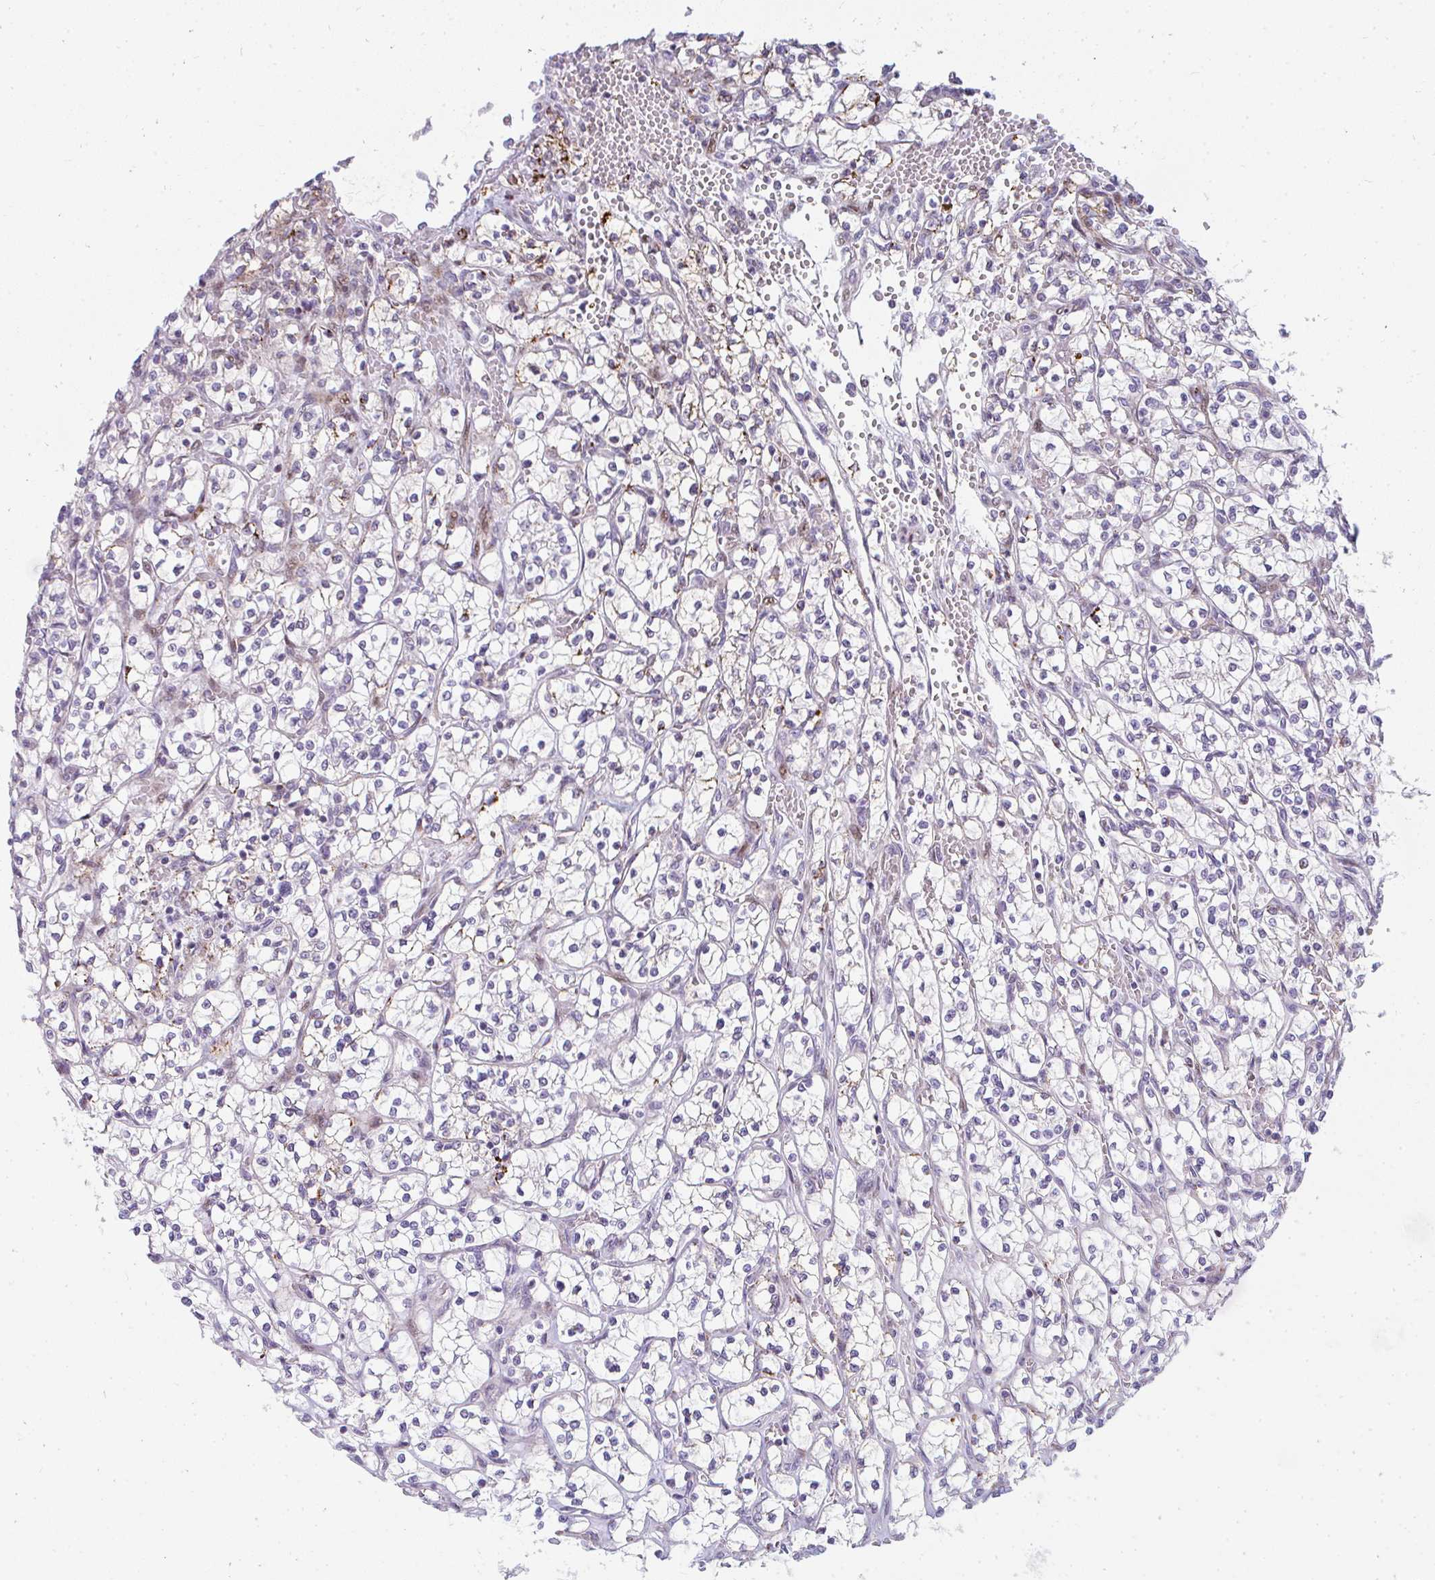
{"staining": {"intensity": "negative", "quantity": "none", "location": "none"}, "tissue": "renal cancer", "cell_type": "Tumor cells", "image_type": "cancer", "snomed": [{"axis": "morphology", "description": "Adenocarcinoma, NOS"}, {"axis": "topography", "description": "Kidney"}], "caption": "Immunohistochemical staining of adenocarcinoma (renal) demonstrates no significant expression in tumor cells. Nuclei are stained in blue.", "gene": "PLA2G5", "patient": {"sex": "female", "age": 64}}